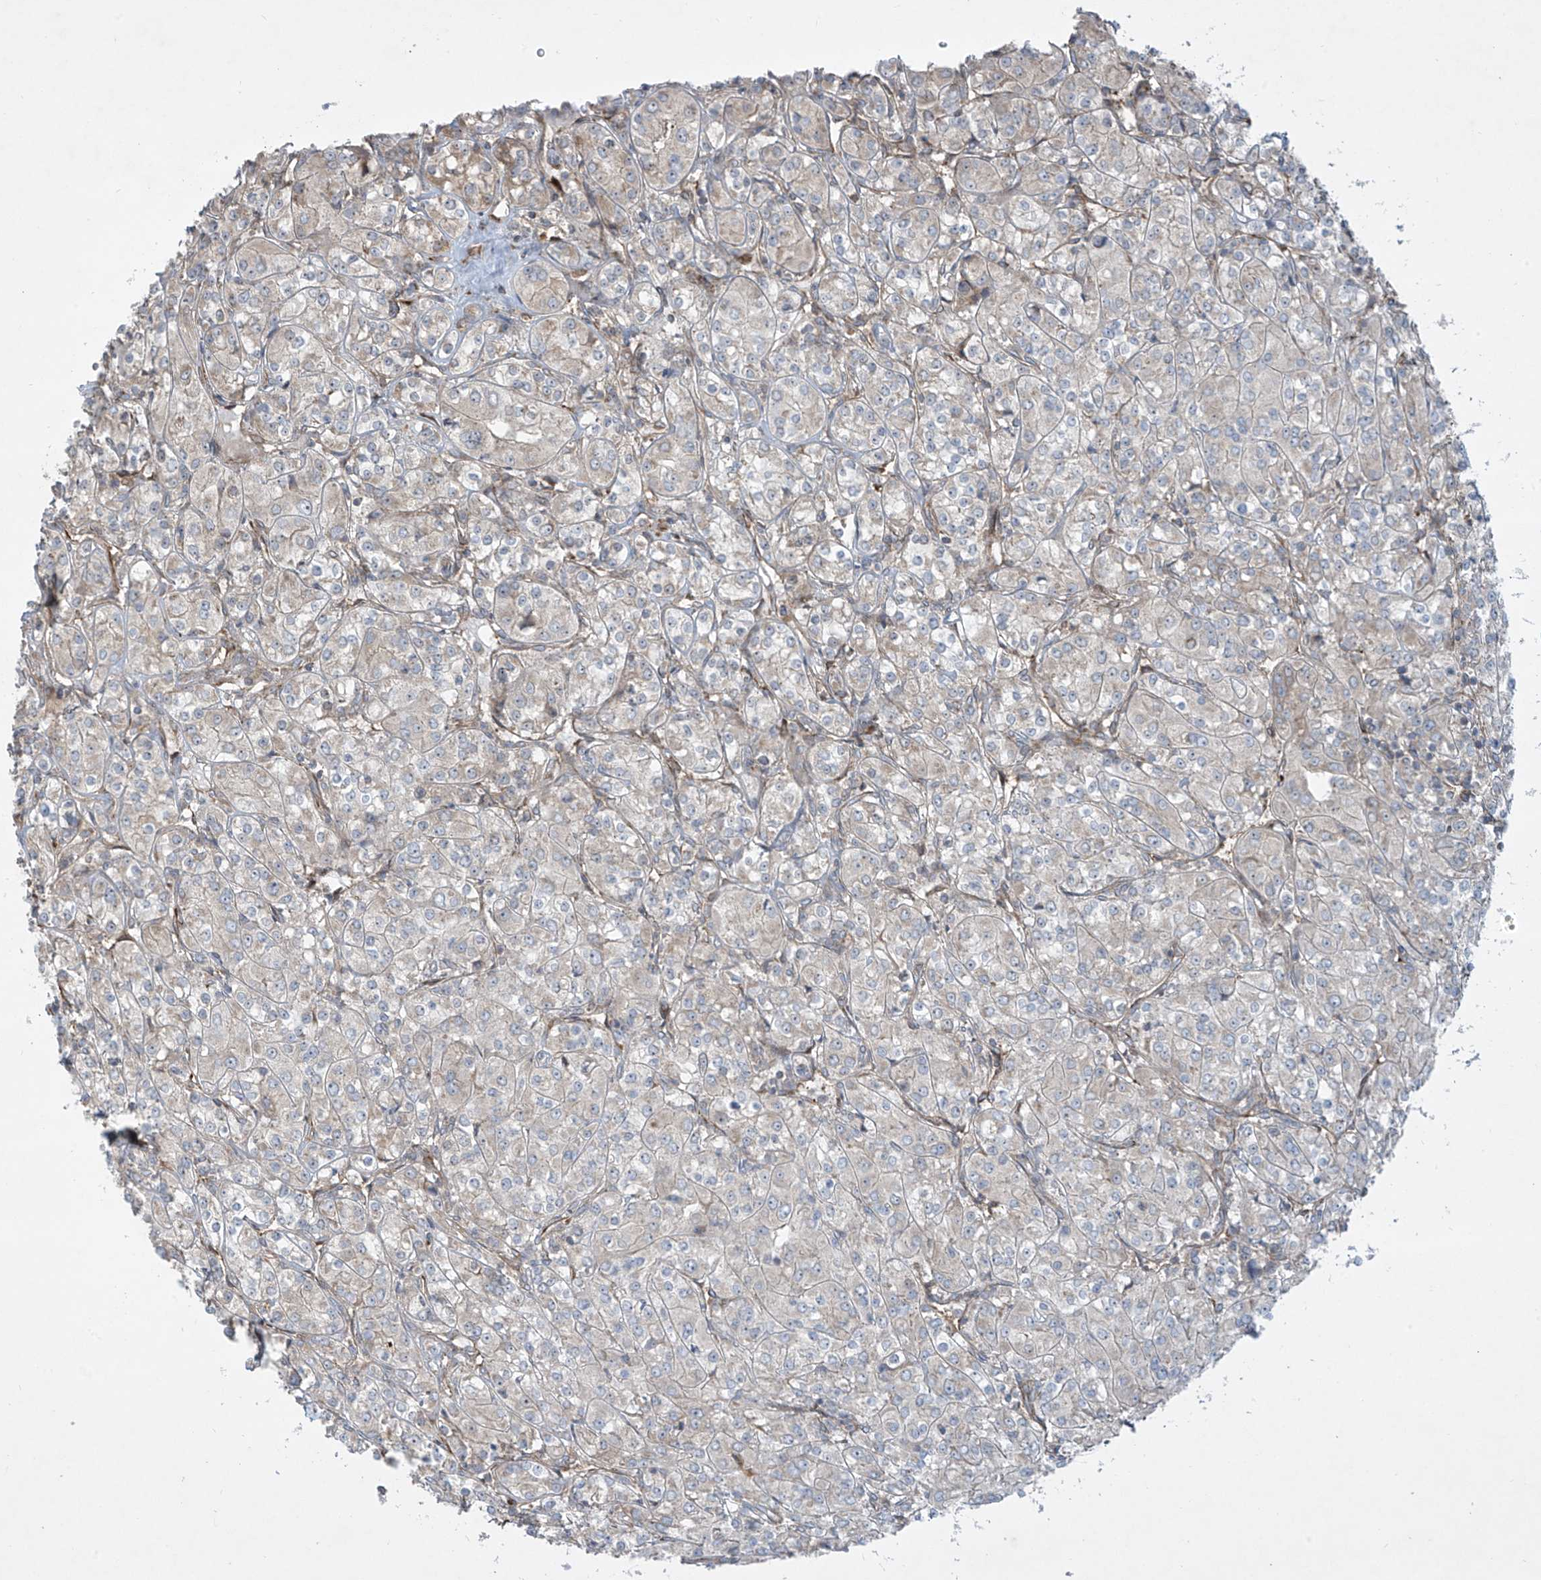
{"staining": {"intensity": "weak", "quantity": "<25%", "location": "cytoplasmic/membranous"}, "tissue": "renal cancer", "cell_type": "Tumor cells", "image_type": "cancer", "snomed": [{"axis": "morphology", "description": "Adenocarcinoma, NOS"}, {"axis": "topography", "description": "Kidney"}], "caption": "This is an immunohistochemistry photomicrograph of renal adenocarcinoma. There is no staining in tumor cells.", "gene": "DDIT4", "patient": {"sex": "male", "age": 77}}